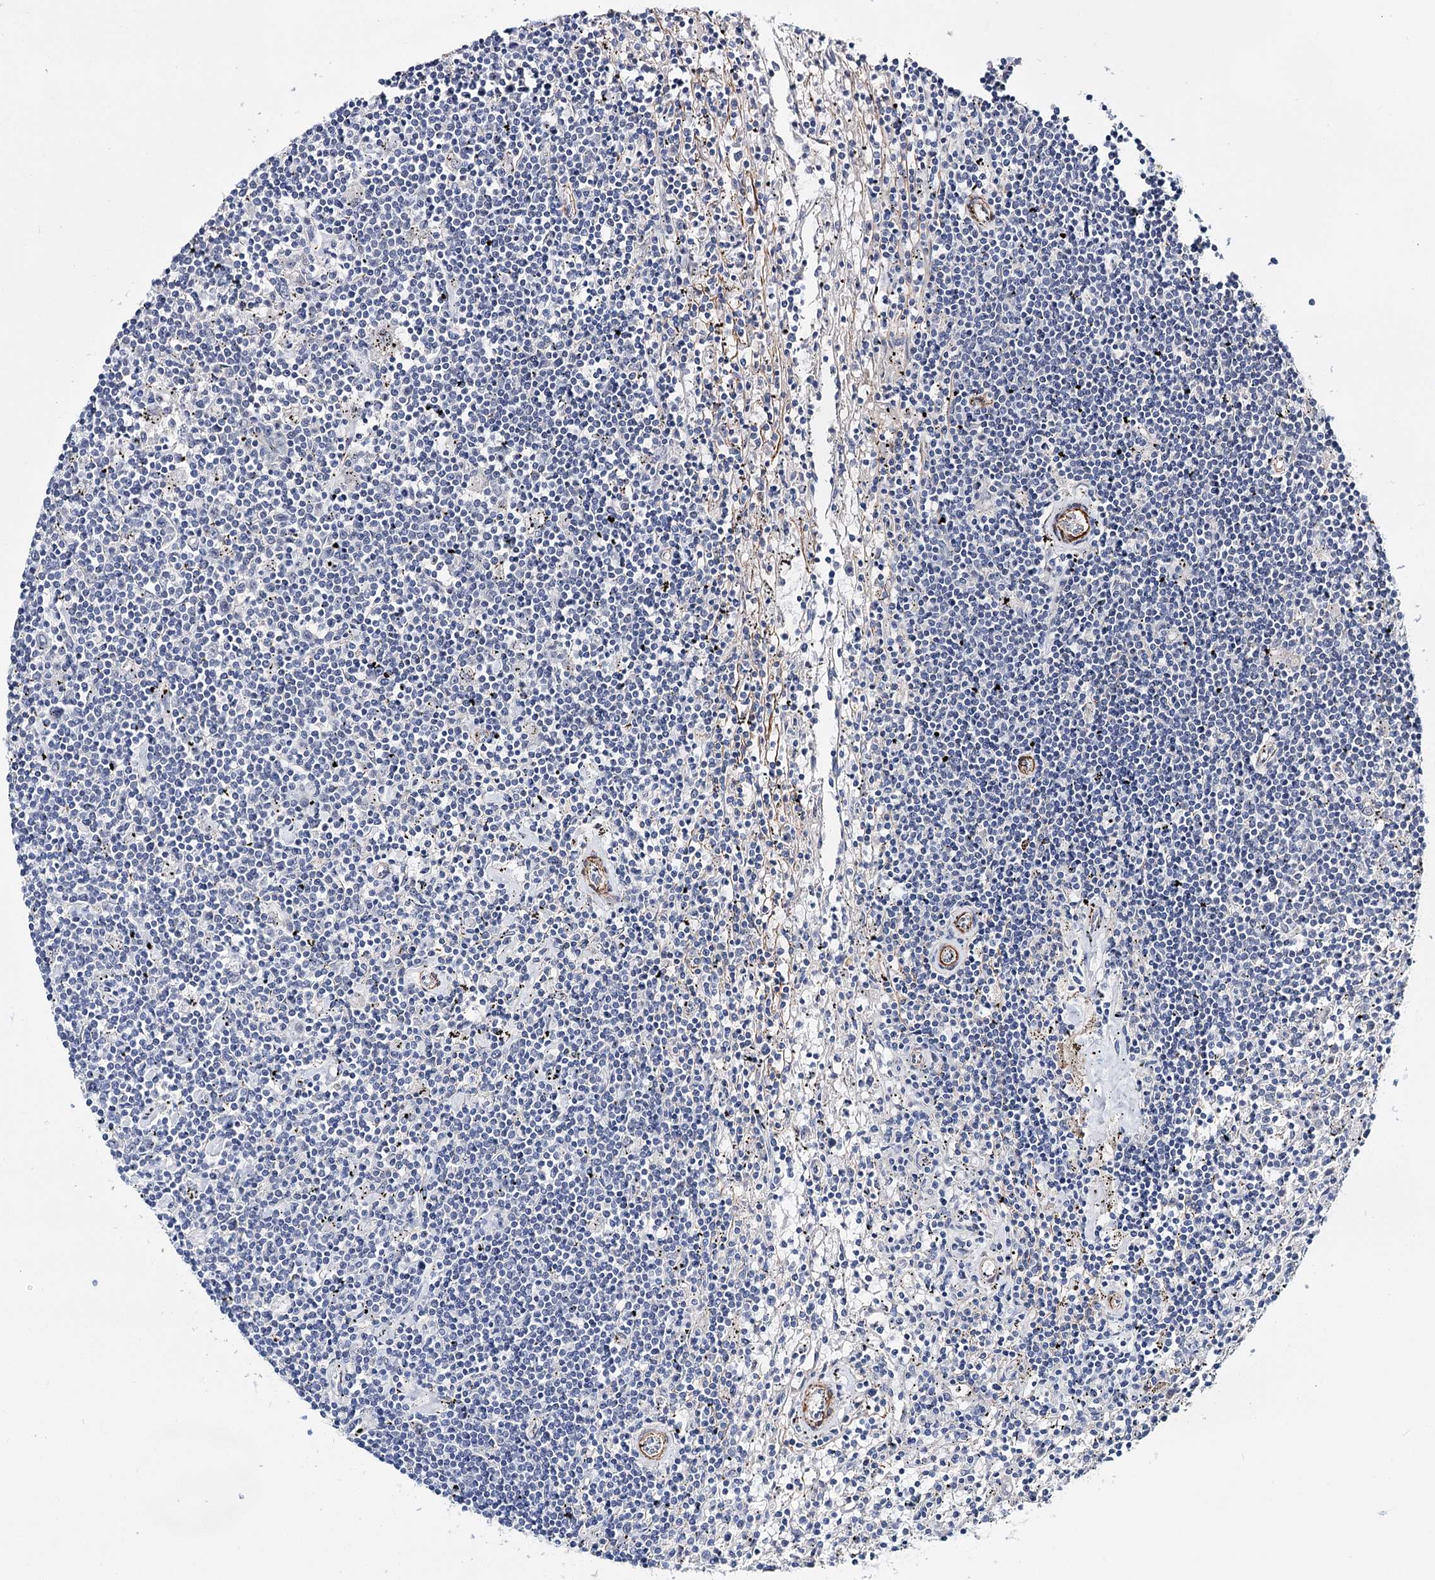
{"staining": {"intensity": "negative", "quantity": "none", "location": "none"}, "tissue": "lymphoma", "cell_type": "Tumor cells", "image_type": "cancer", "snomed": [{"axis": "morphology", "description": "Malignant lymphoma, non-Hodgkin's type, Low grade"}, {"axis": "topography", "description": "Spleen"}], "caption": "Tumor cells show no significant expression in lymphoma.", "gene": "CFAP46", "patient": {"sex": "male", "age": 76}}